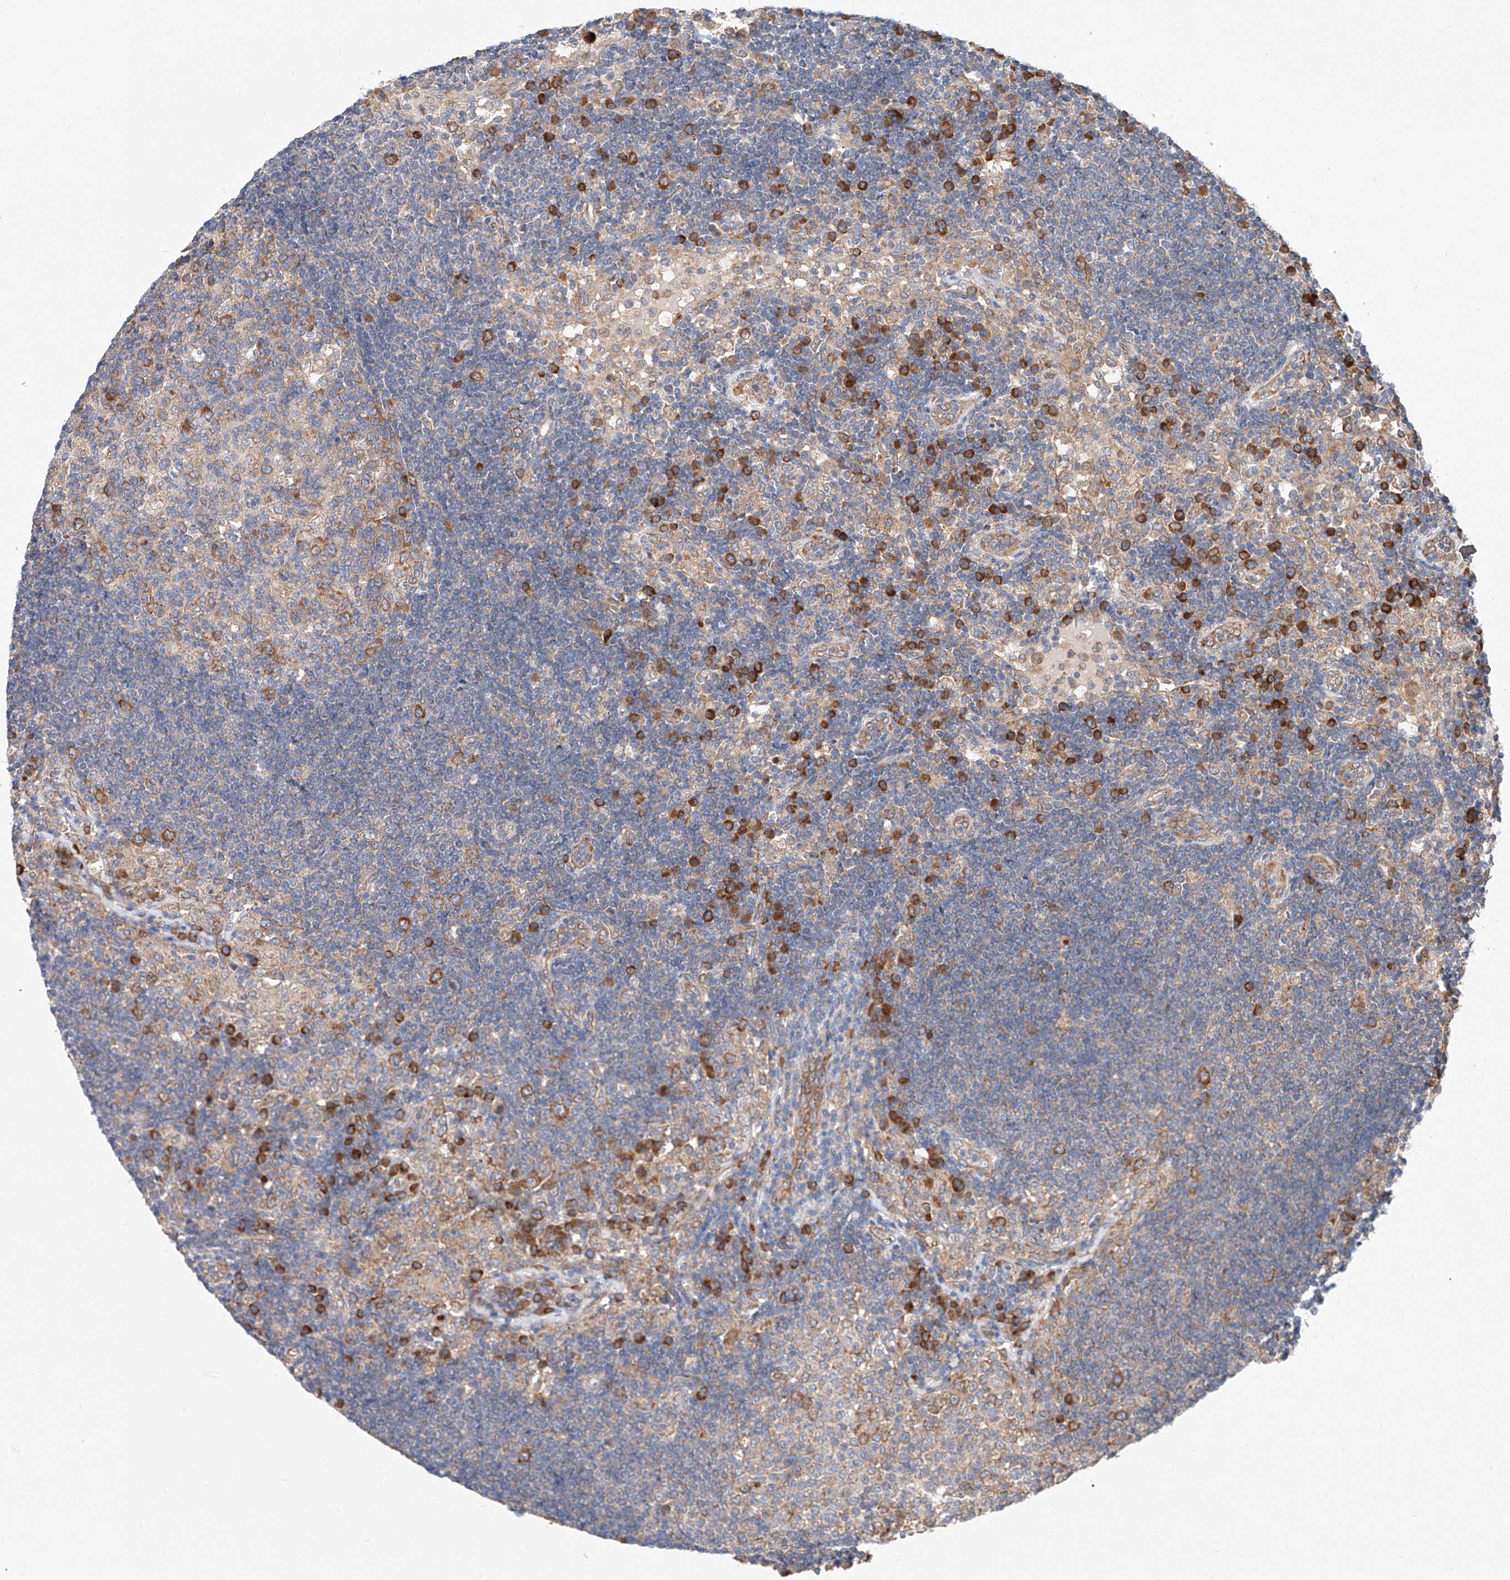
{"staining": {"intensity": "moderate", "quantity": "<25%", "location": "cytoplasmic/membranous"}, "tissue": "lymph node", "cell_type": "Germinal center cells", "image_type": "normal", "snomed": [{"axis": "morphology", "description": "Normal tissue, NOS"}, {"axis": "topography", "description": "Lymph node"}], "caption": "Lymph node stained with immunohistochemistry (IHC) displays moderate cytoplasmic/membranous staining in approximately <25% of germinal center cells.", "gene": "FASTK", "patient": {"sex": "female", "age": 53}}